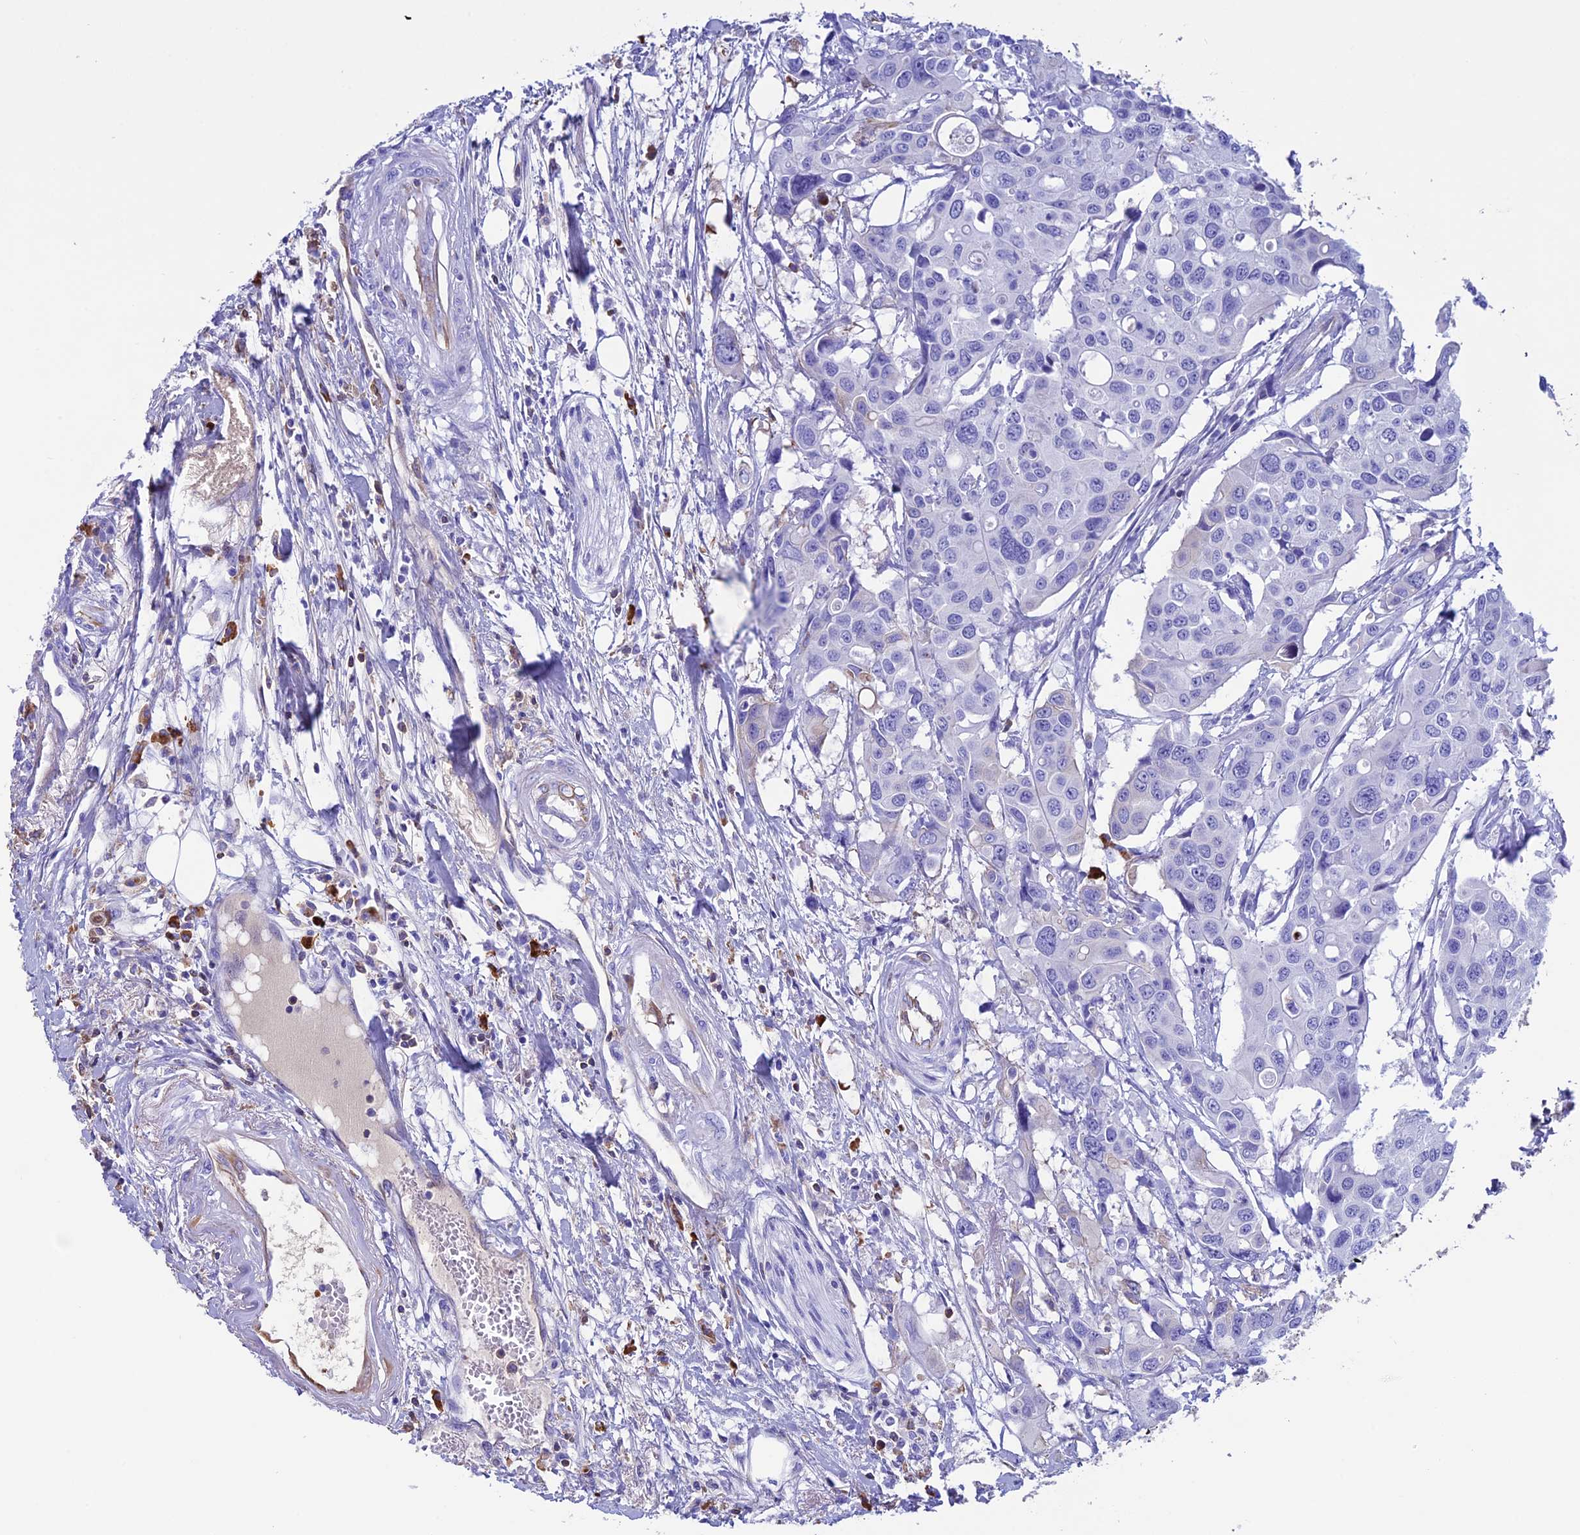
{"staining": {"intensity": "negative", "quantity": "none", "location": "none"}, "tissue": "colorectal cancer", "cell_type": "Tumor cells", "image_type": "cancer", "snomed": [{"axis": "morphology", "description": "Adenocarcinoma, NOS"}, {"axis": "topography", "description": "Colon"}], "caption": "The histopathology image reveals no significant positivity in tumor cells of colorectal cancer (adenocarcinoma). The staining was performed using DAB to visualize the protein expression in brown, while the nuclei were stained in blue with hematoxylin (Magnification: 20x).", "gene": "IGSF6", "patient": {"sex": "male", "age": 77}}